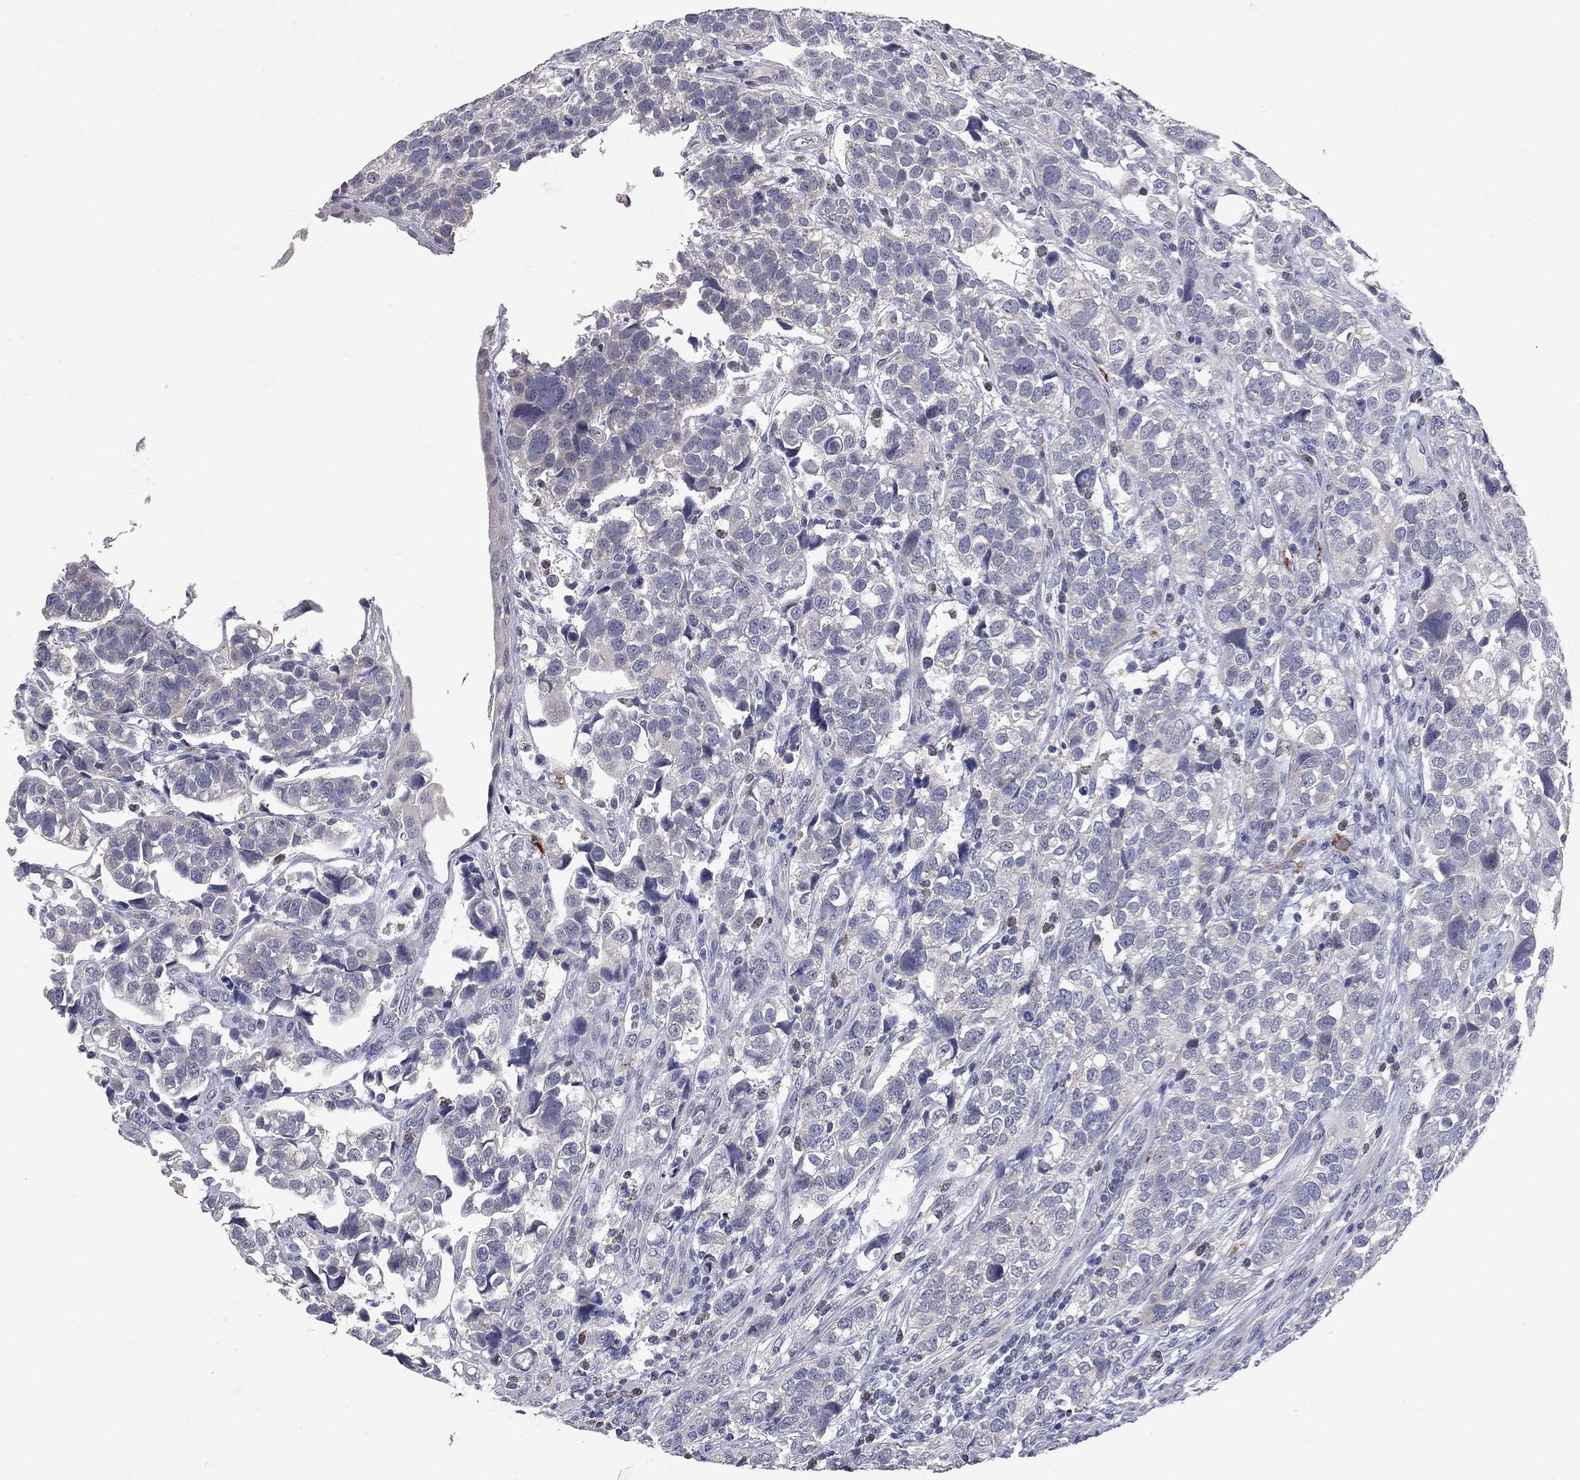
{"staining": {"intensity": "negative", "quantity": "none", "location": "none"}, "tissue": "urothelial cancer", "cell_type": "Tumor cells", "image_type": "cancer", "snomed": [{"axis": "morphology", "description": "Urothelial carcinoma, High grade"}, {"axis": "topography", "description": "Urinary bladder"}], "caption": "This is a image of IHC staining of high-grade urothelial carcinoma, which shows no positivity in tumor cells.", "gene": "NOS2", "patient": {"sex": "female", "age": 58}}